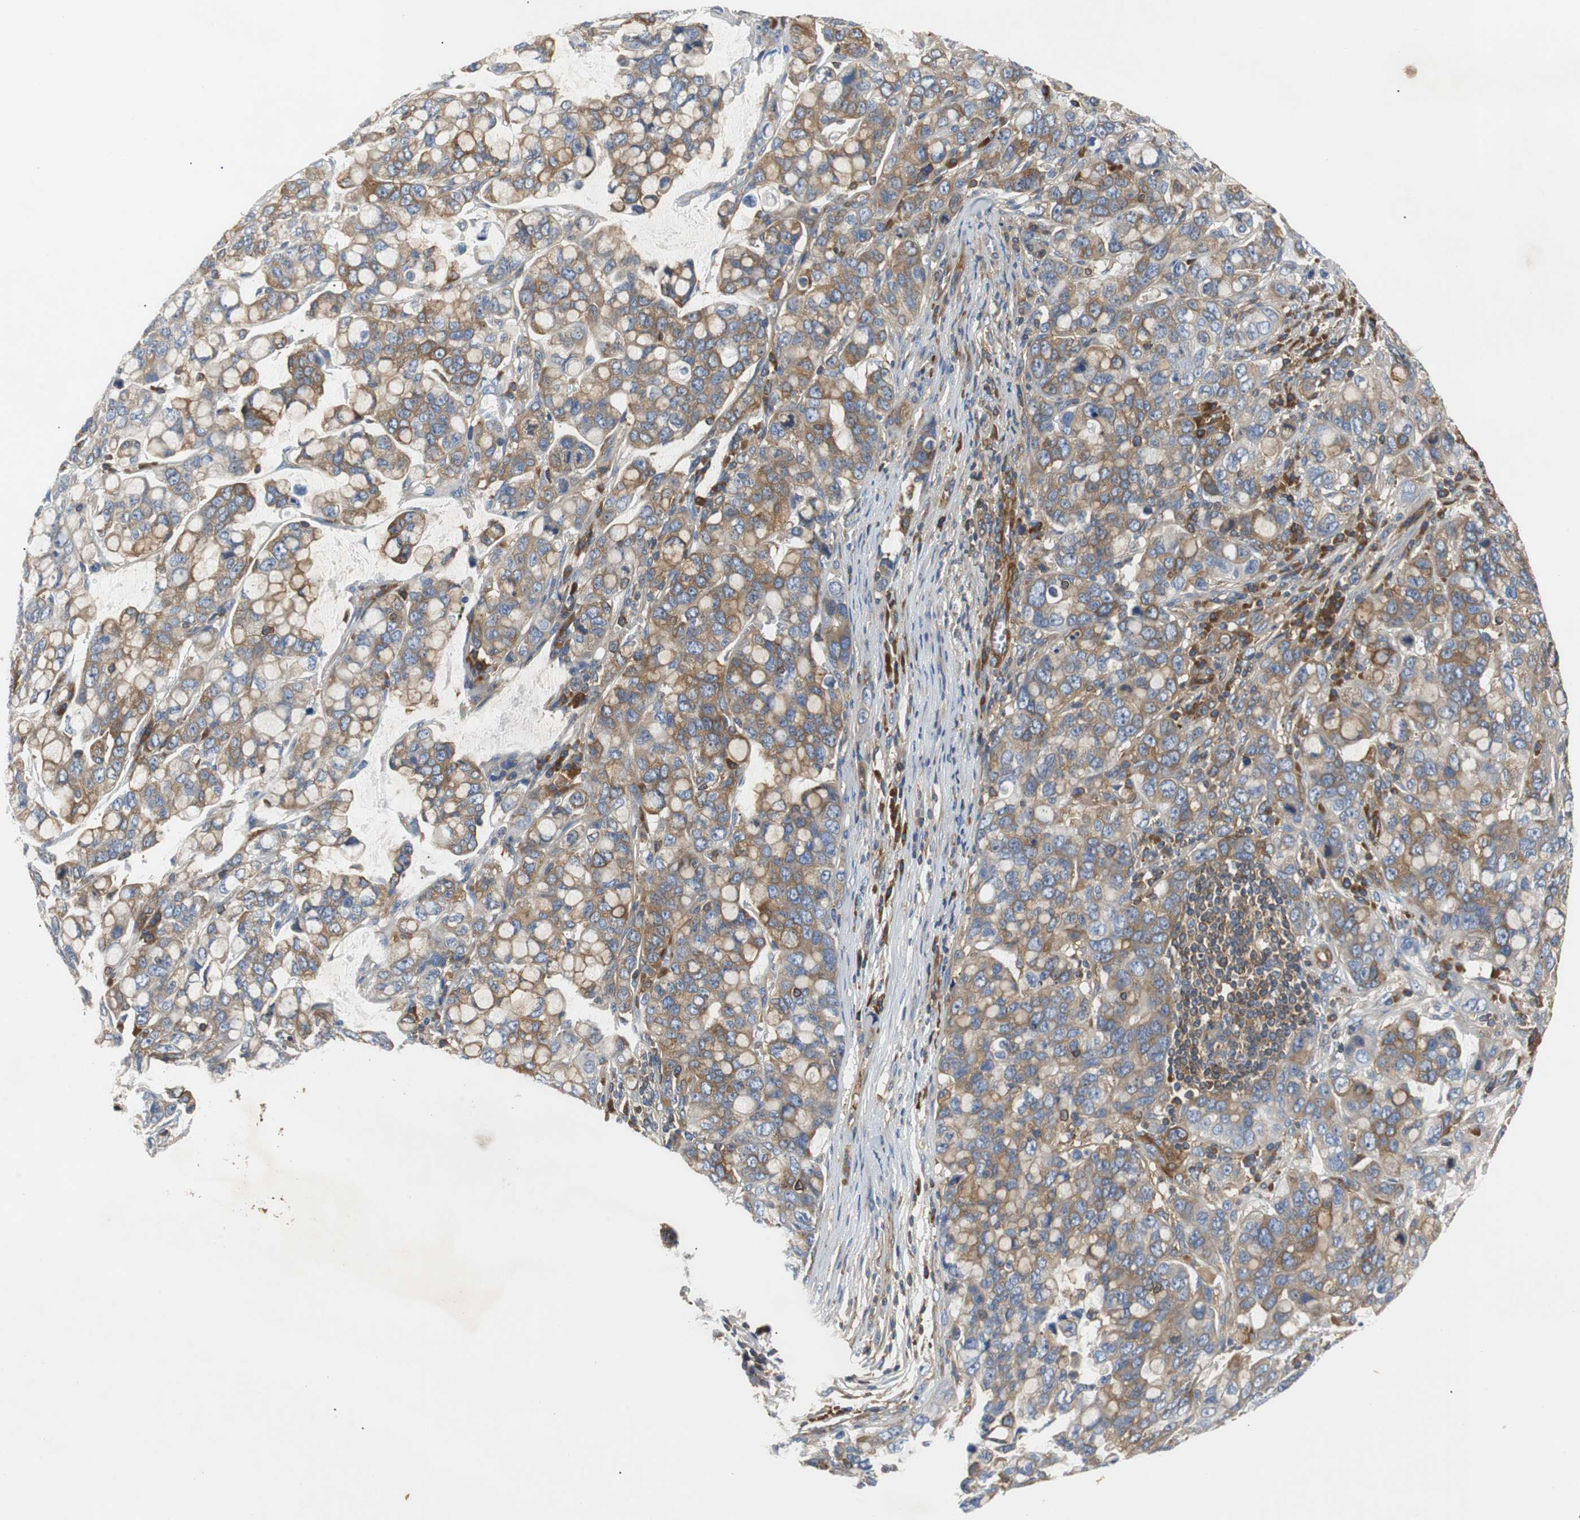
{"staining": {"intensity": "moderate", "quantity": ">75%", "location": "cytoplasmic/membranous"}, "tissue": "stomach cancer", "cell_type": "Tumor cells", "image_type": "cancer", "snomed": [{"axis": "morphology", "description": "Adenocarcinoma, NOS"}, {"axis": "topography", "description": "Stomach, lower"}], "caption": "Protein staining demonstrates moderate cytoplasmic/membranous positivity in approximately >75% of tumor cells in stomach adenocarcinoma.", "gene": "GYS1", "patient": {"sex": "male", "age": 84}}